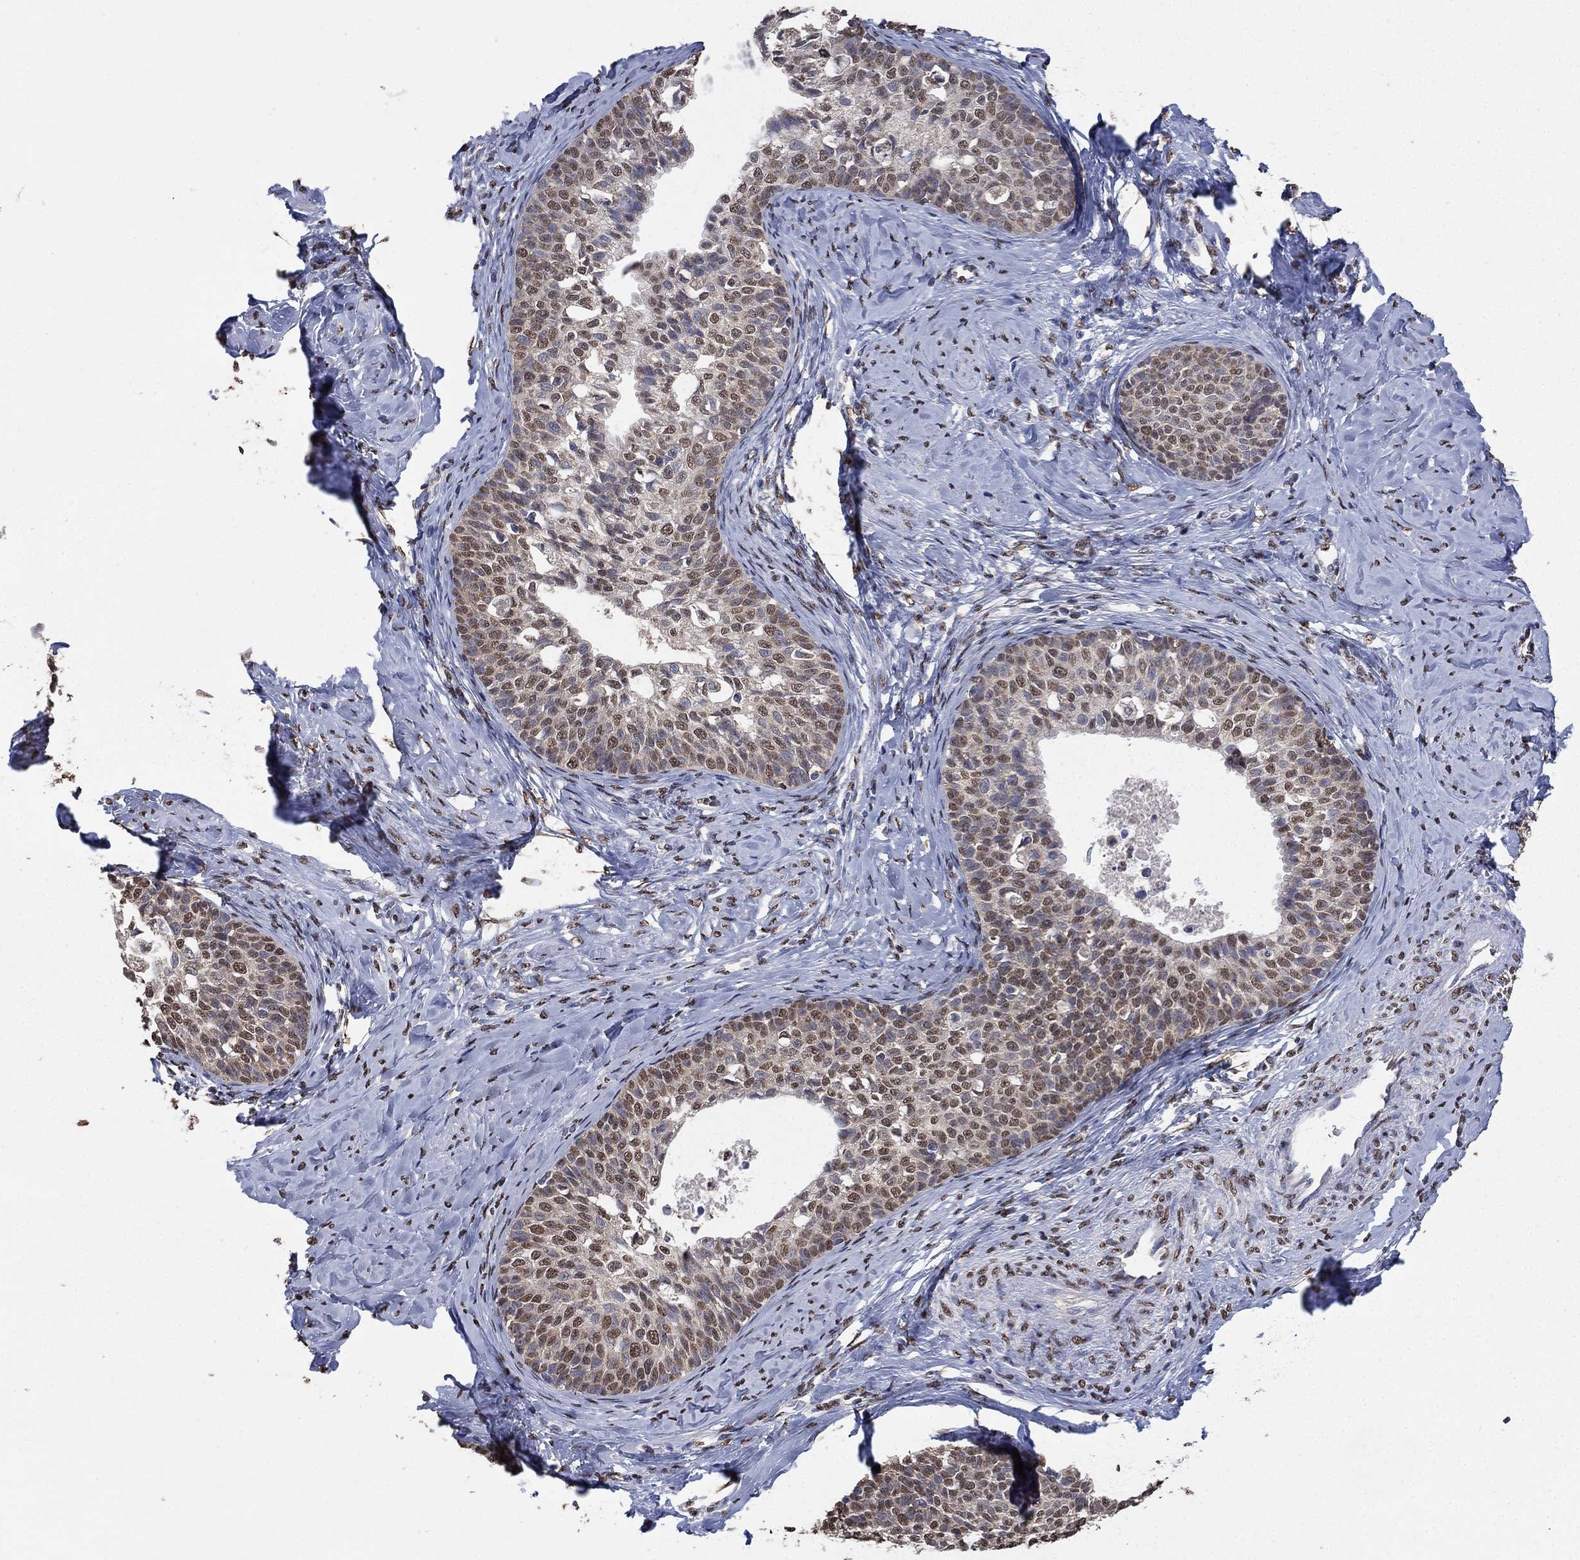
{"staining": {"intensity": "weak", "quantity": "25%-75%", "location": "nuclear"}, "tissue": "cervical cancer", "cell_type": "Tumor cells", "image_type": "cancer", "snomed": [{"axis": "morphology", "description": "Squamous cell carcinoma, NOS"}, {"axis": "topography", "description": "Cervix"}], "caption": "Tumor cells demonstrate low levels of weak nuclear staining in about 25%-75% of cells in human squamous cell carcinoma (cervical).", "gene": "ALDH7A1", "patient": {"sex": "female", "age": 51}}